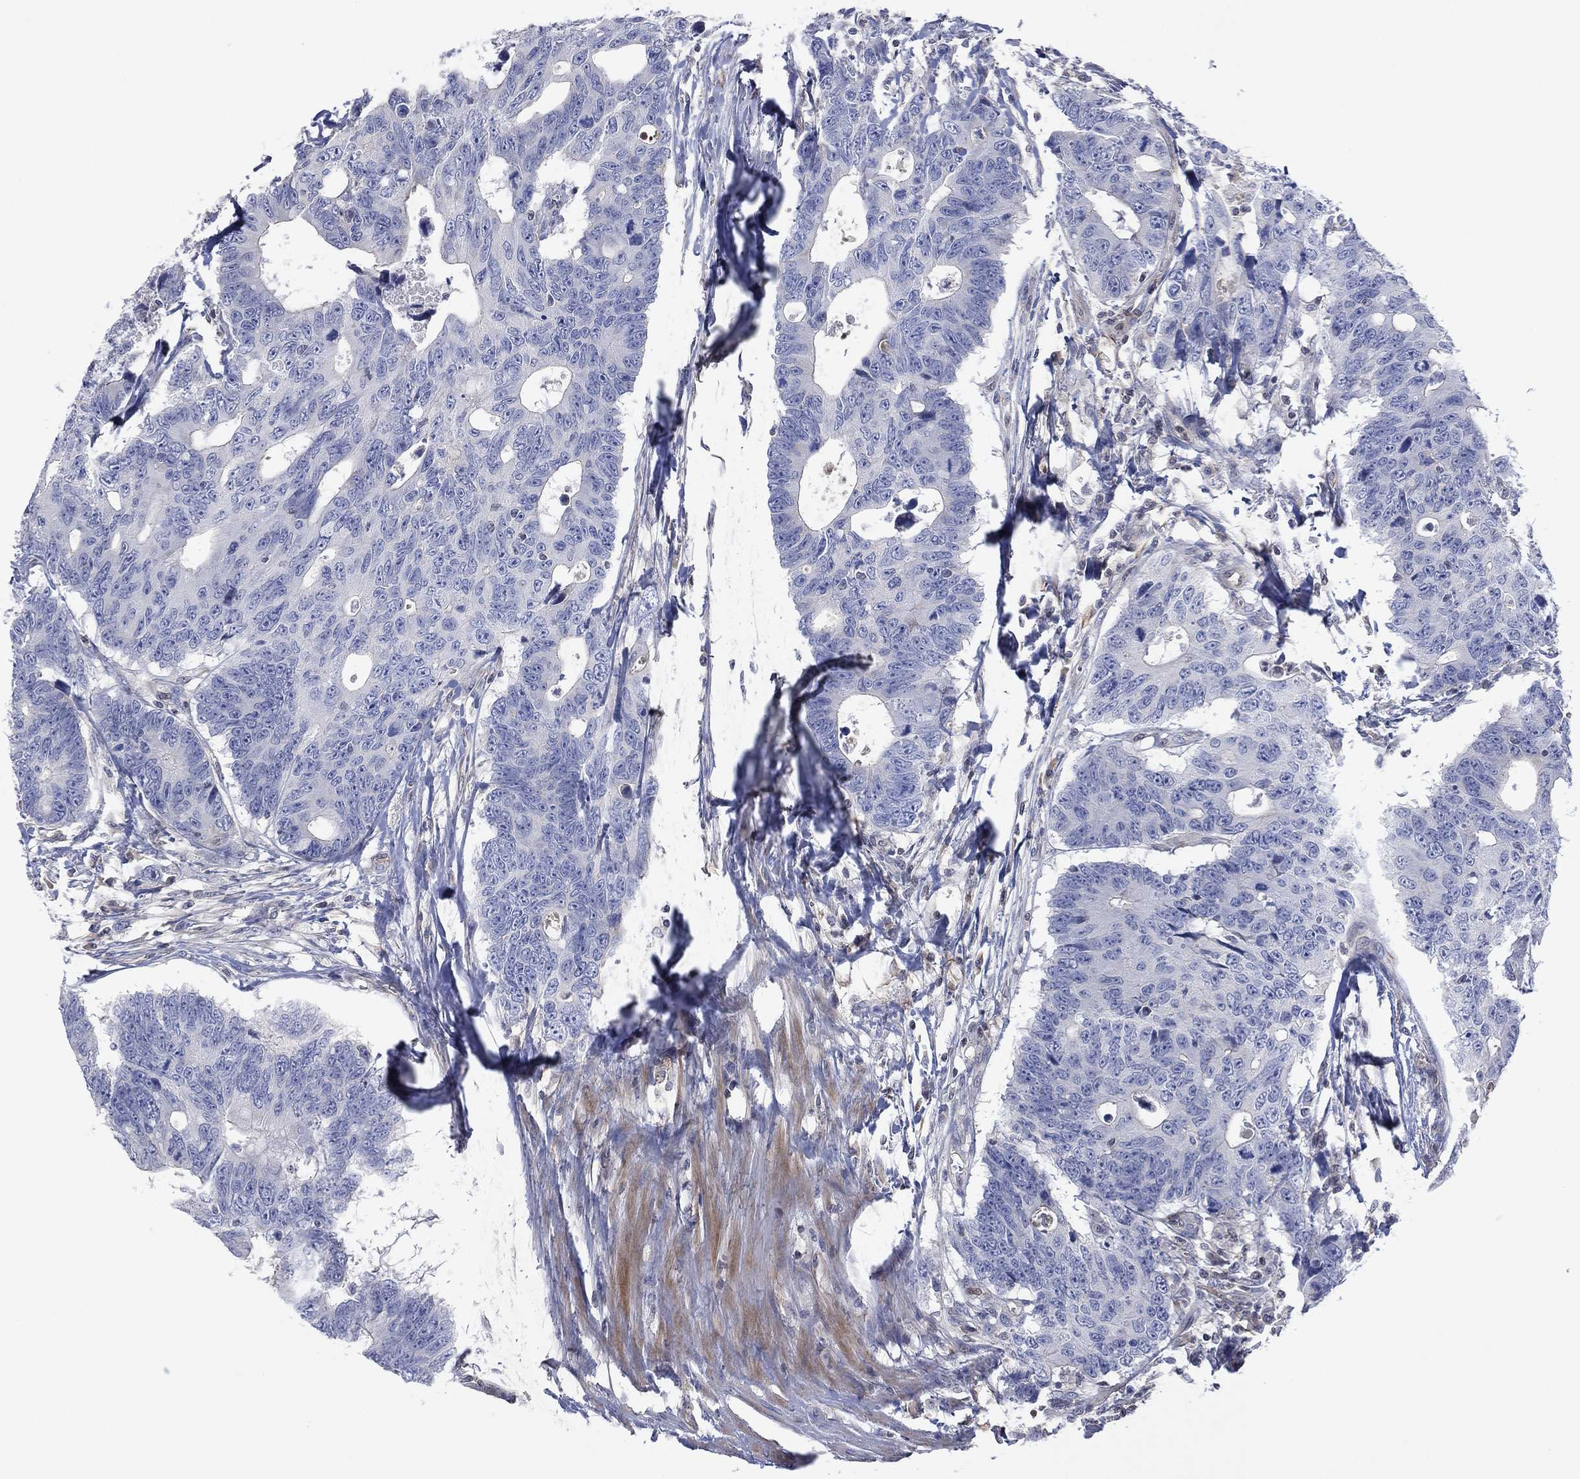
{"staining": {"intensity": "negative", "quantity": "none", "location": "none"}, "tissue": "colorectal cancer", "cell_type": "Tumor cells", "image_type": "cancer", "snomed": [{"axis": "morphology", "description": "Adenocarcinoma, NOS"}, {"axis": "topography", "description": "Colon"}], "caption": "This photomicrograph is of adenocarcinoma (colorectal) stained with immunohistochemistry (IHC) to label a protein in brown with the nuclei are counter-stained blue. There is no staining in tumor cells.", "gene": "FLI1", "patient": {"sex": "female", "age": 77}}